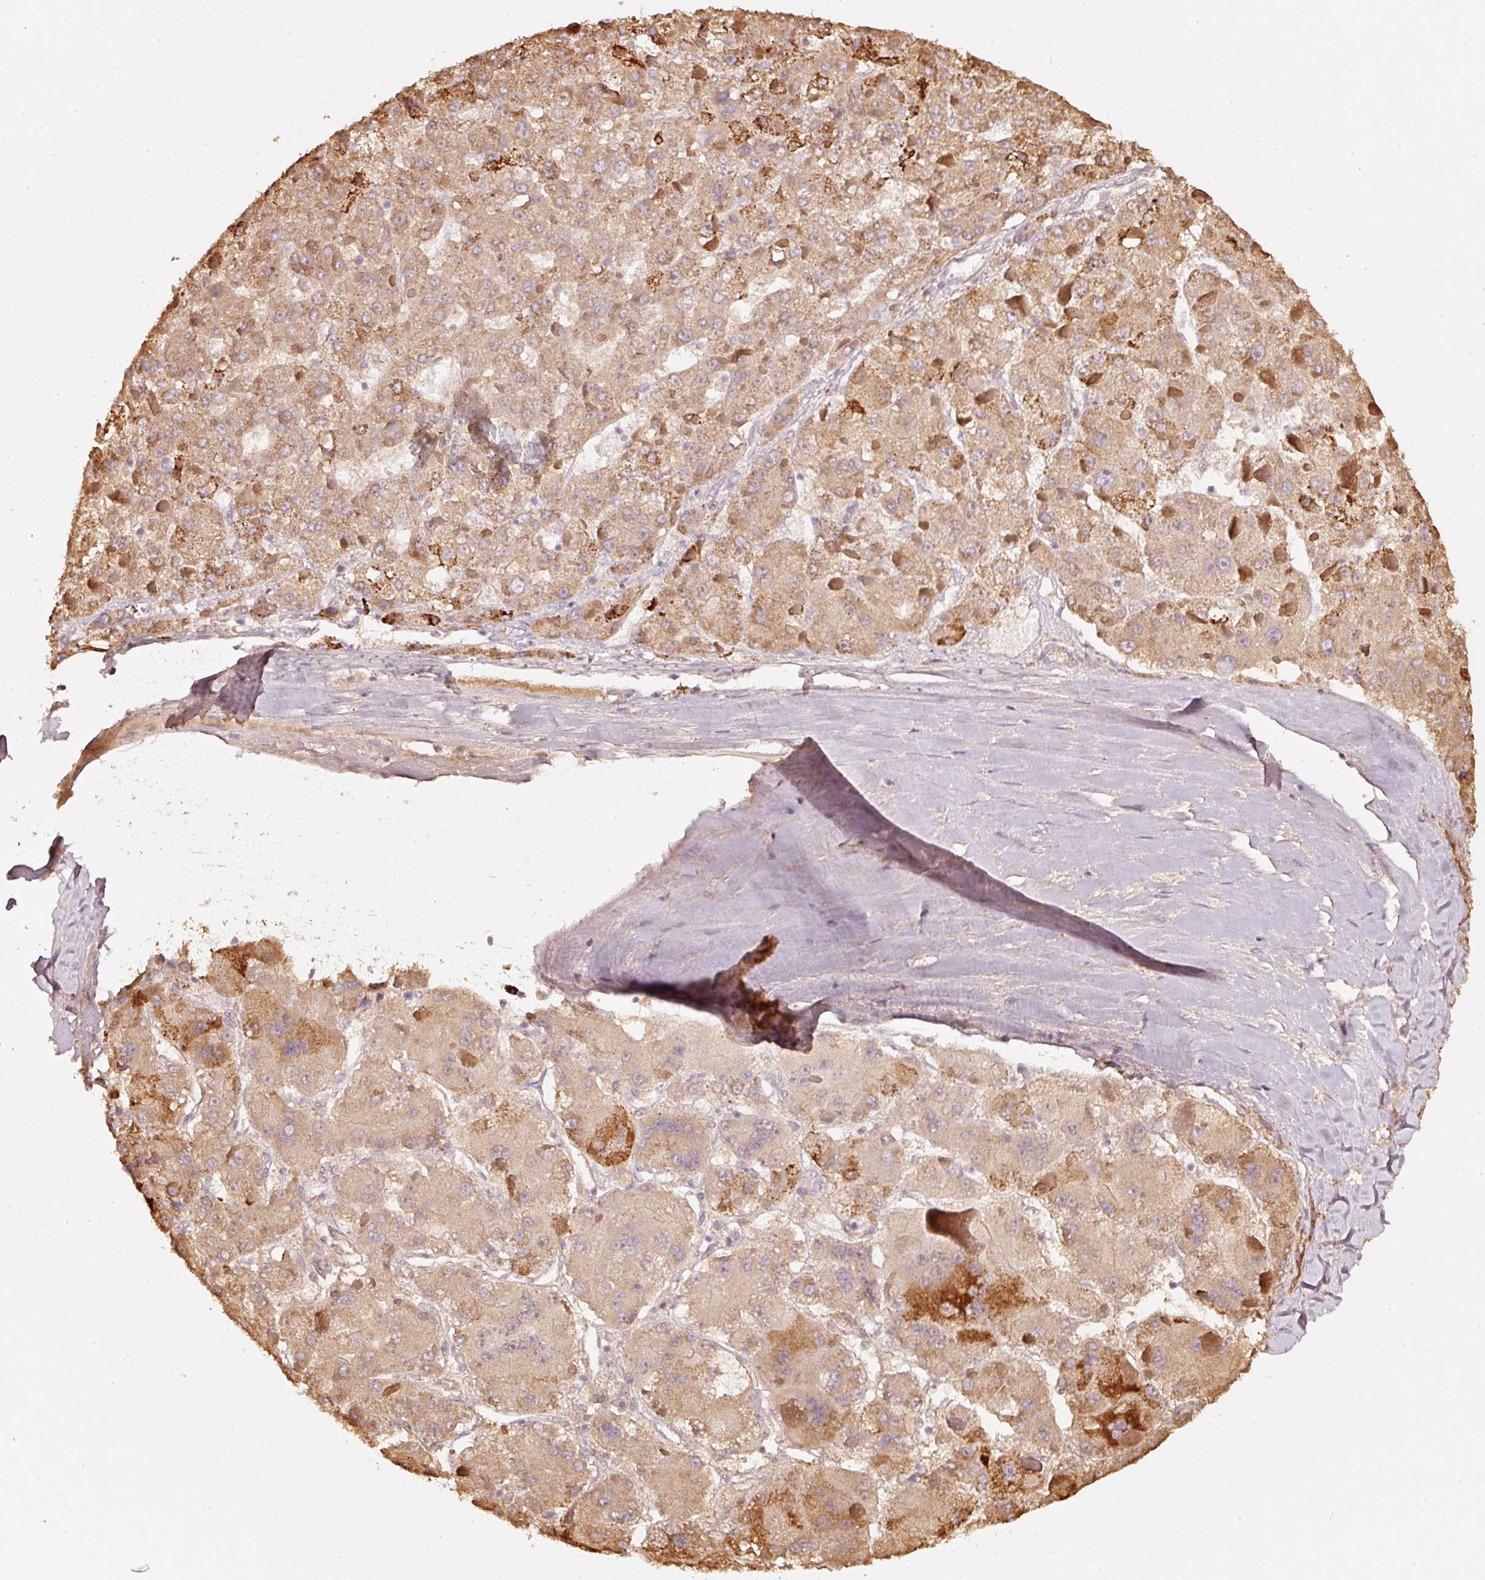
{"staining": {"intensity": "moderate", "quantity": ">75%", "location": "cytoplasmic/membranous"}, "tissue": "liver cancer", "cell_type": "Tumor cells", "image_type": "cancer", "snomed": [{"axis": "morphology", "description": "Carcinoma, Hepatocellular, NOS"}, {"axis": "topography", "description": "Liver"}], "caption": "Immunohistochemistry (IHC) photomicrograph of neoplastic tissue: liver hepatocellular carcinoma stained using immunohistochemistry (IHC) exhibits medium levels of moderate protein expression localized specifically in the cytoplasmic/membranous of tumor cells, appearing as a cytoplasmic/membranous brown color.", "gene": "RAB35", "patient": {"sex": "female", "age": 73}}